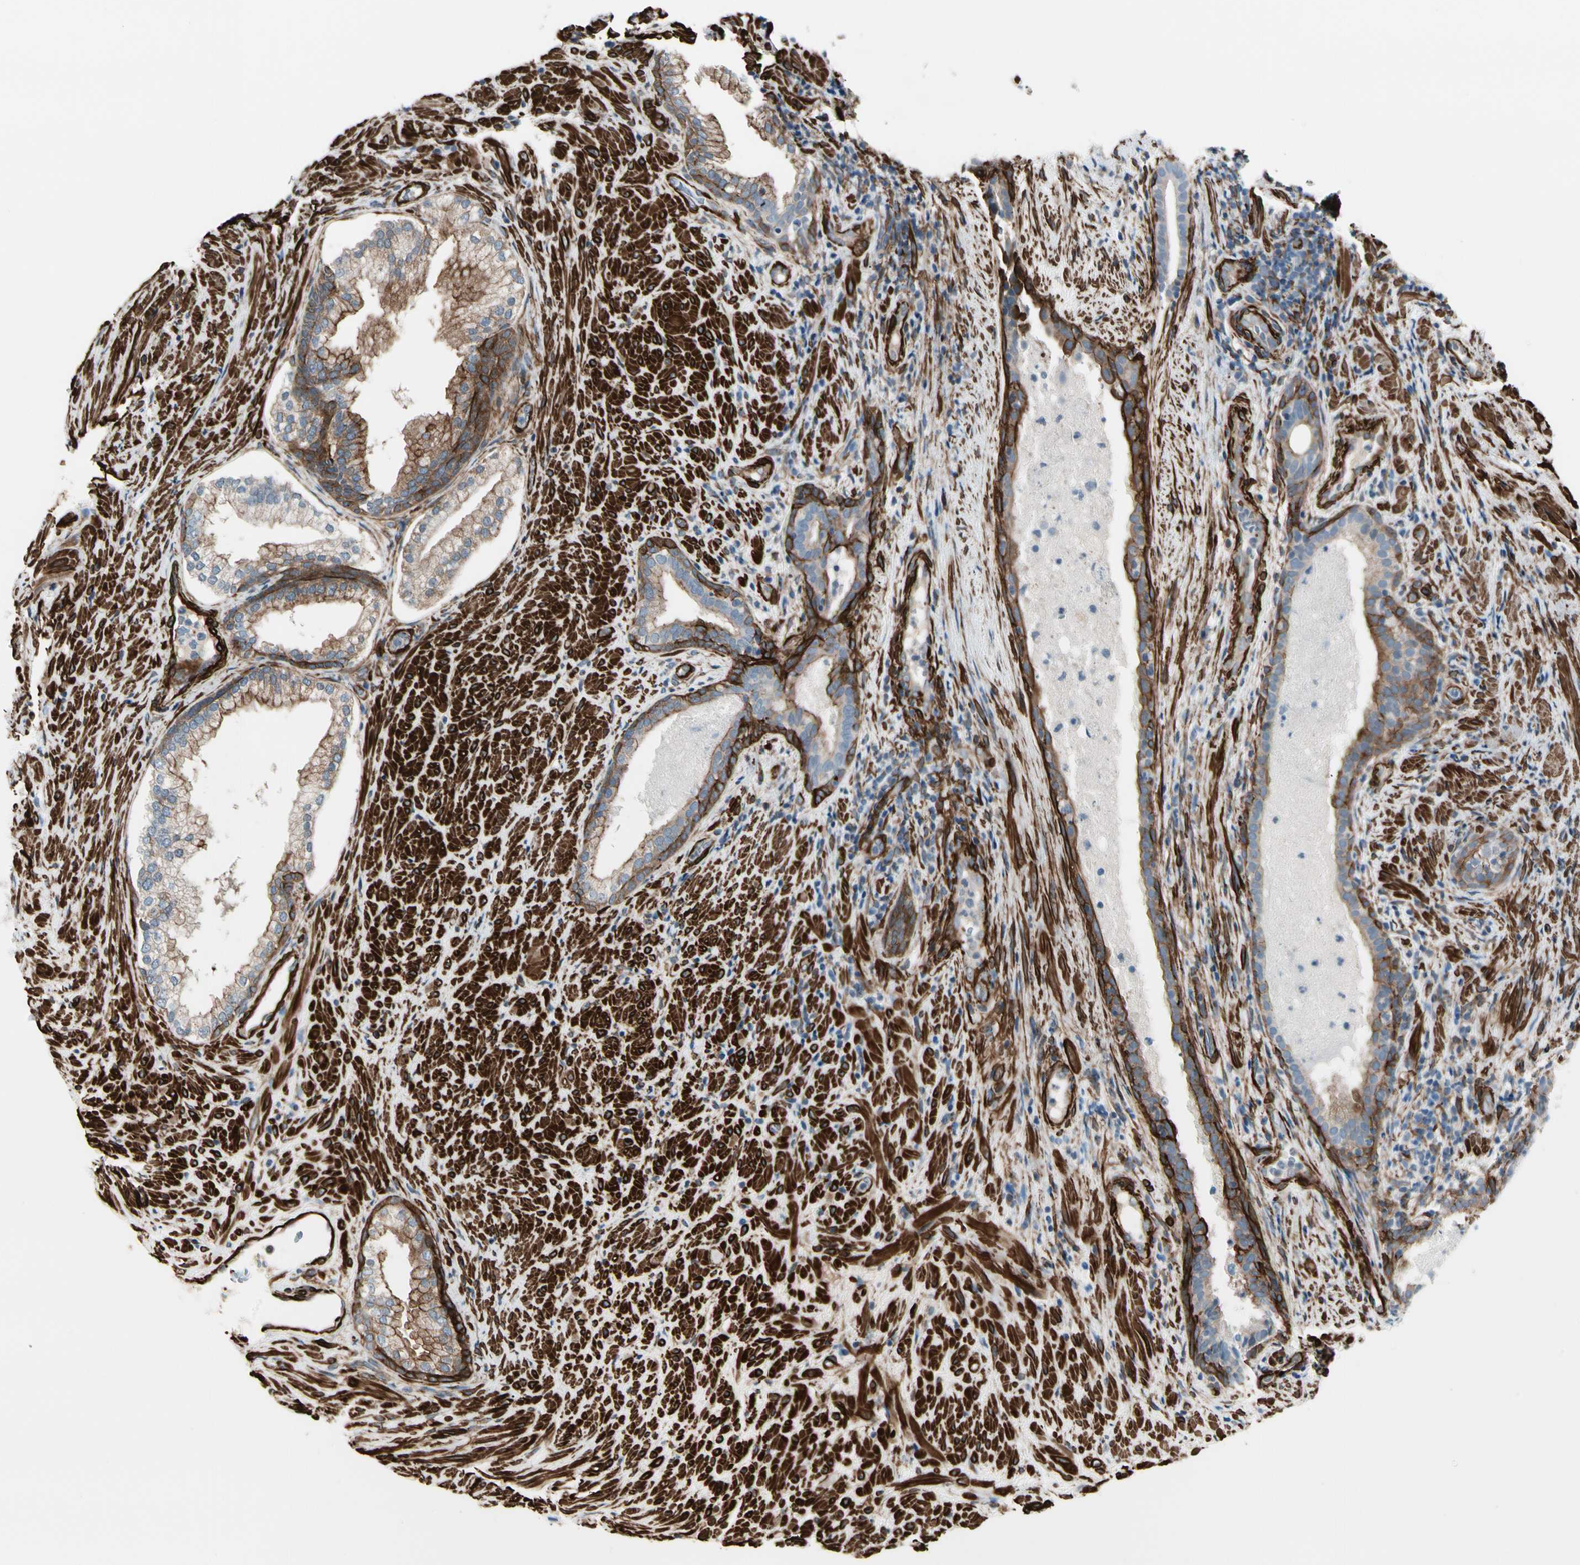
{"staining": {"intensity": "moderate", "quantity": "<25%", "location": "cytoplasmic/membranous"}, "tissue": "prostate", "cell_type": "Glandular cells", "image_type": "normal", "snomed": [{"axis": "morphology", "description": "Normal tissue, NOS"}, {"axis": "topography", "description": "Prostate"}], "caption": "IHC staining of unremarkable prostate, which reveals low levels of moderate cytoplasmic/membranous expression in about <25% of glandular cells indicating moderate cytoplasmic/membranous protein positivity. The staining was performed using DAB (brown) for protein detection and nuclei were counterstained in hematoxylin (blue).", "gene": "CALD1", "patient": {"sex": "male", "age": 76}}